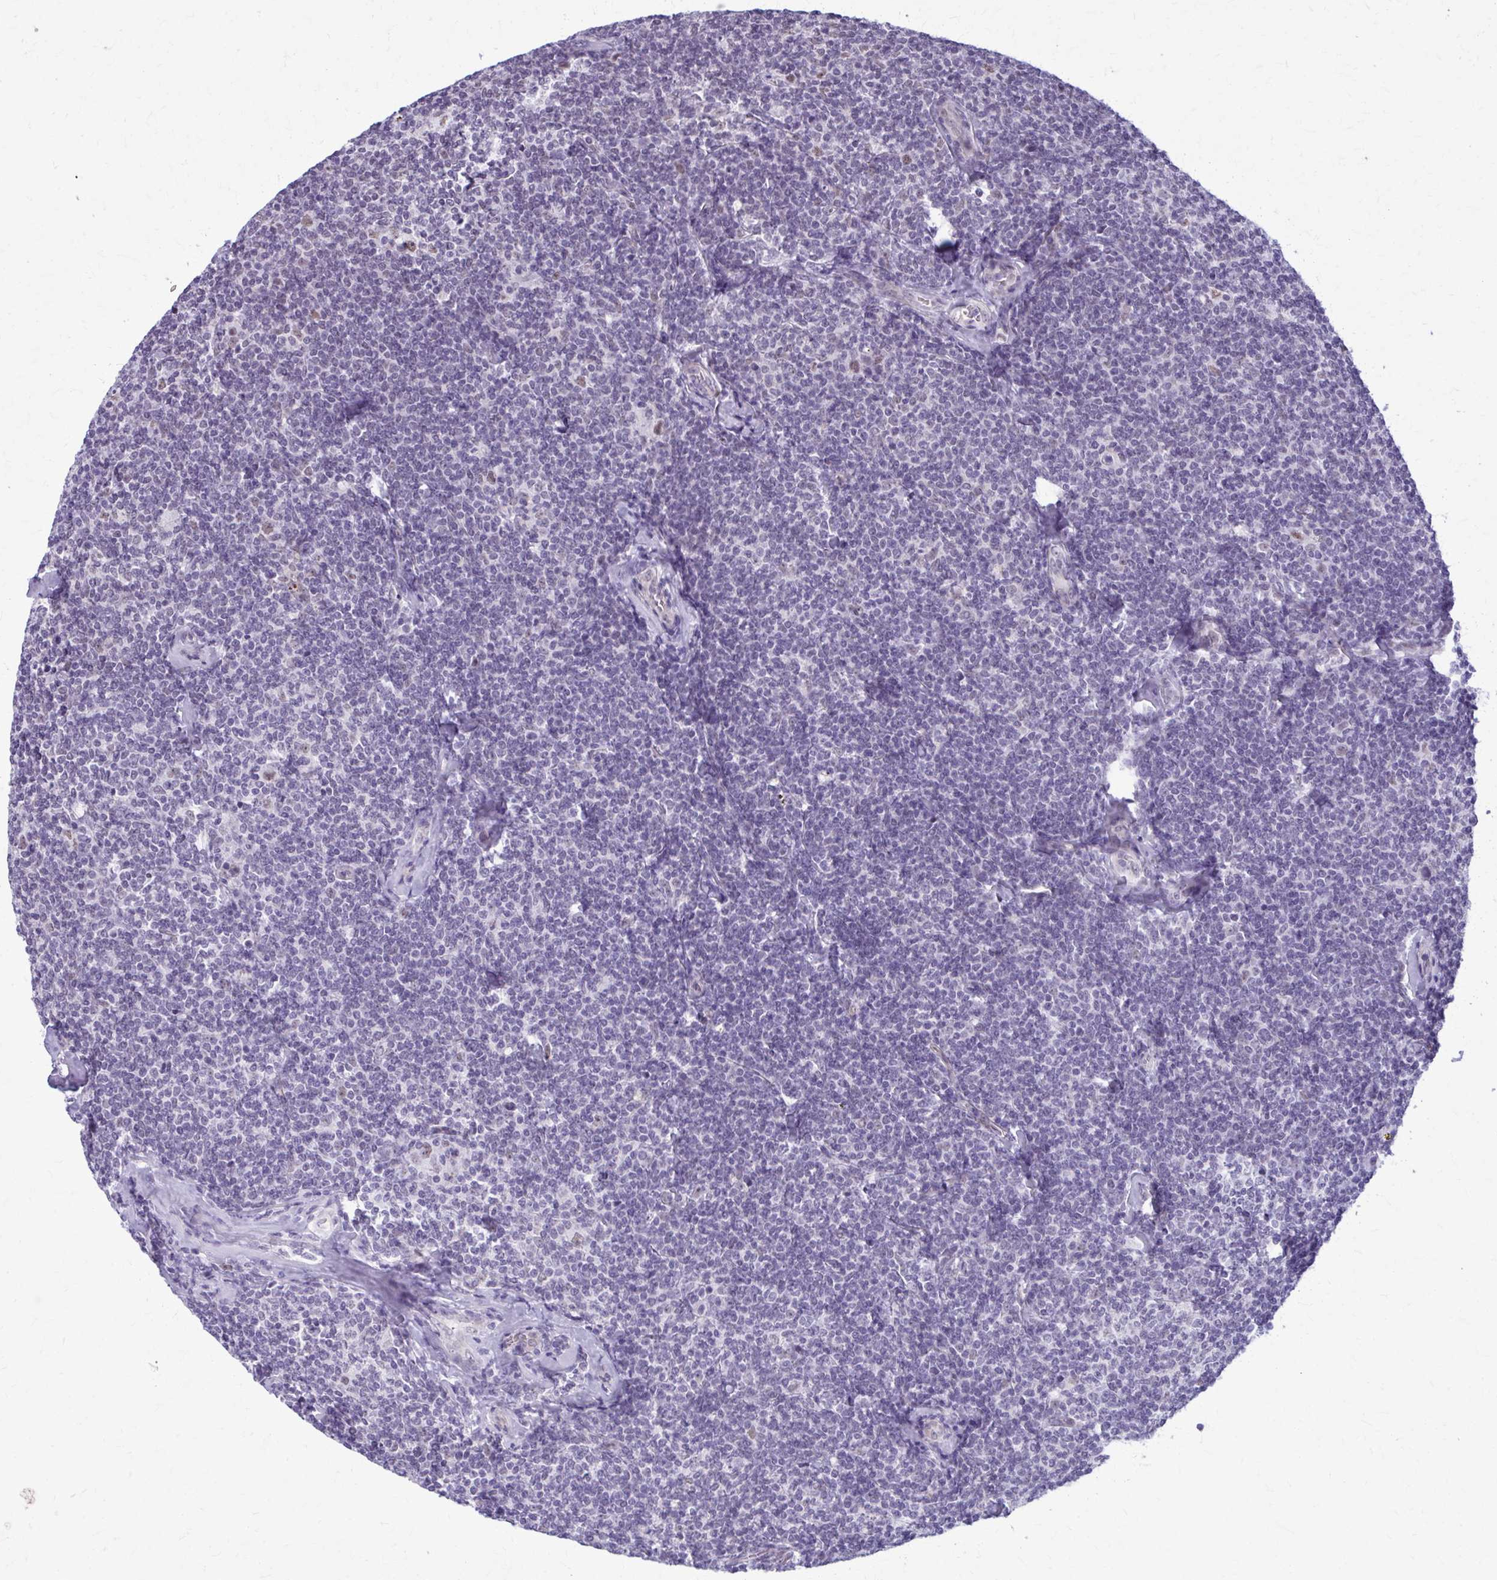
{"staining": {"intensity": "negative", "quantity": "none", "location": "none"}, "tissue": "lymphoma", "cell_type": "Tumor cells", "image_type": "cancer", "snomed": [{"axis": "morphology", "description": "Malignant lymphoma, non-Hodgkin's type, Low grade"}, {"axis": "topography", "description": "Lymph node"}], "caption": "DAB immunohistochemical staining of human lymphoma demonstrates no significant expression in tumor cells.", "gene": "NUMBL", "patient": {"sex": "female", "age": 56}}